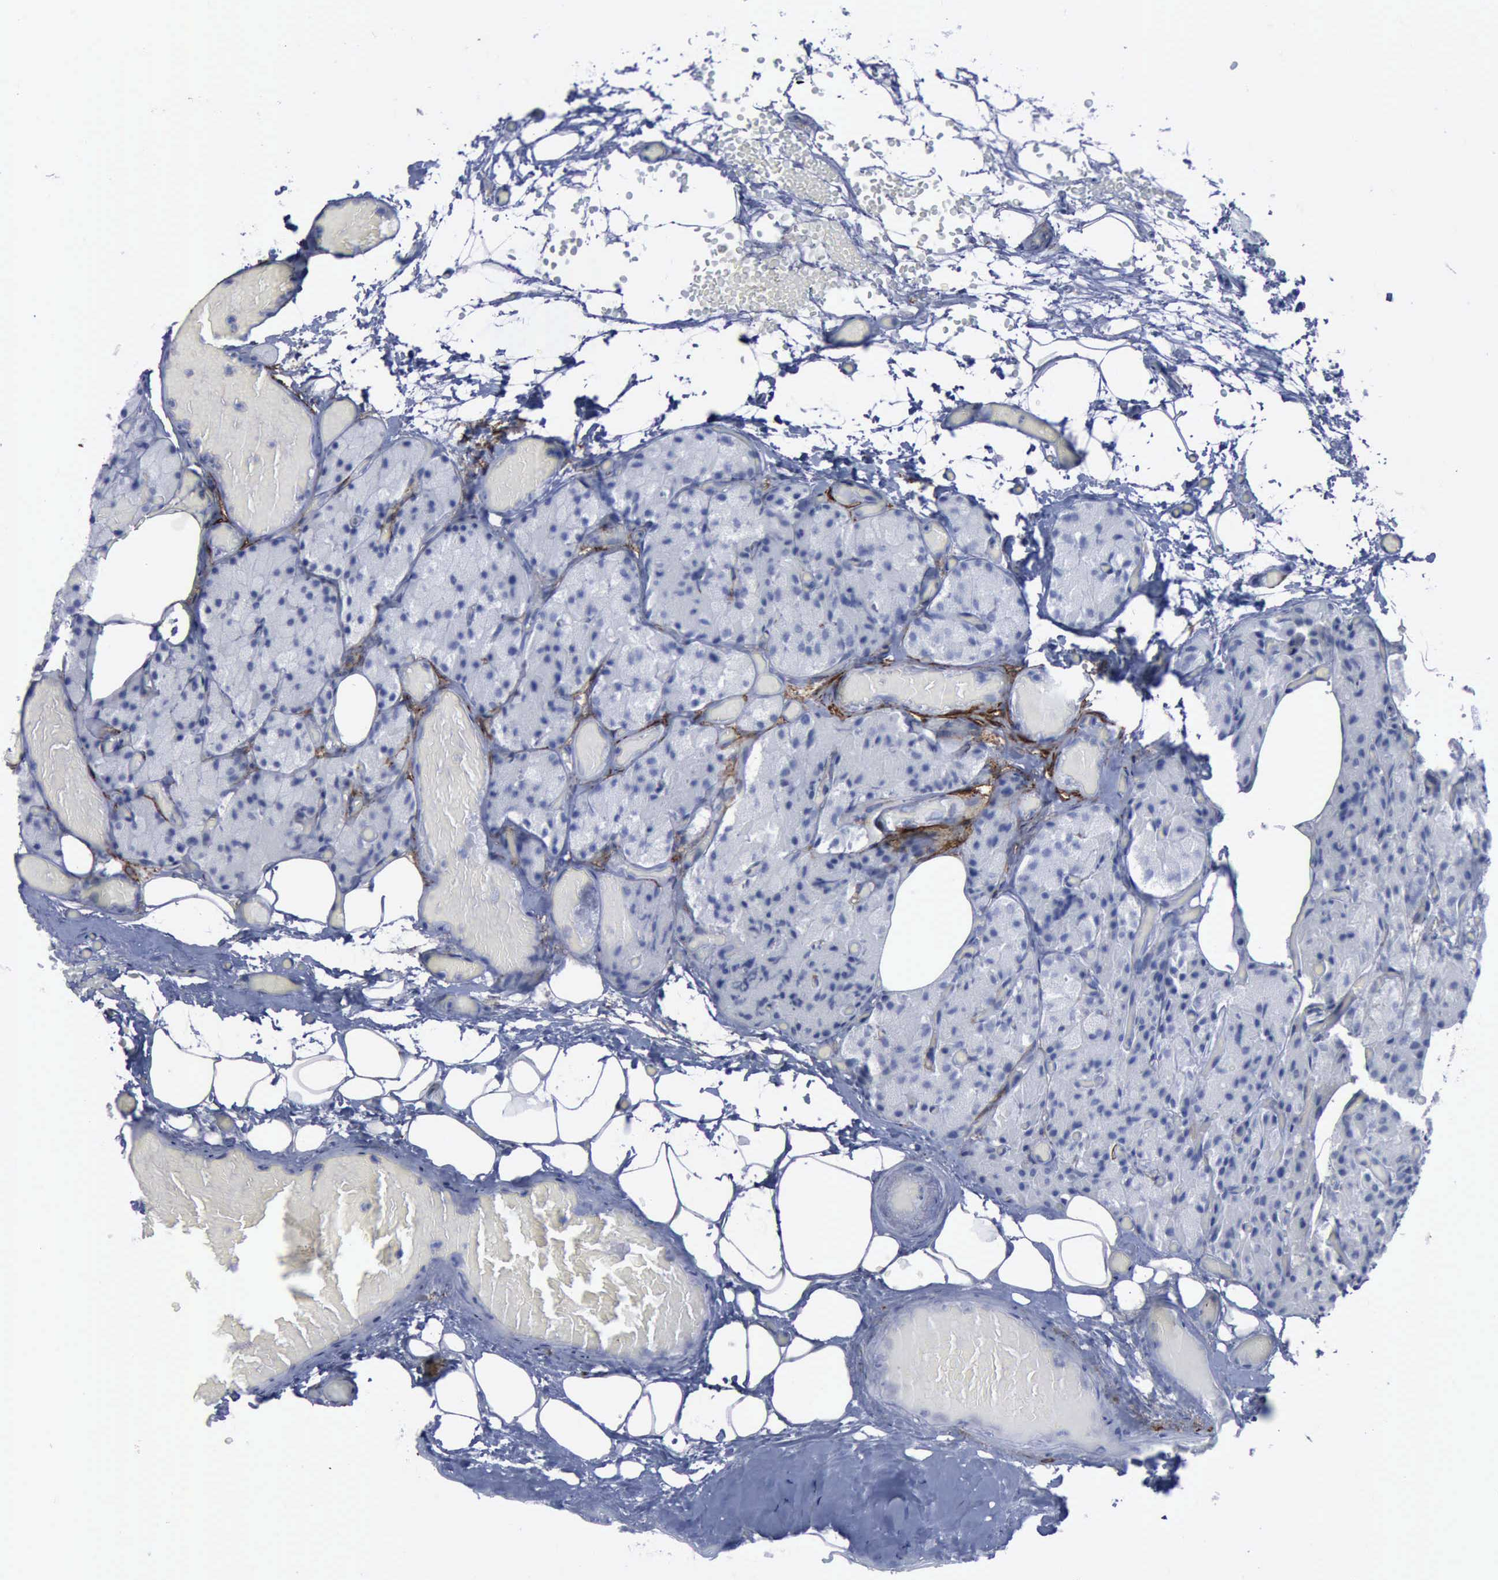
{"staining": {"intensity": "negative", "quantity": "none", "location": "none"}, "tissue": "parathyroid gland", "cell_type": "Glandular cells", "image_type": "normal", "snomed": [{"axis": "morphology", "description": "Normal tissue, NOS"}, {"axis": "topography", "description": "Skeletal muscle"}, {"axis": "topography", "description": "Parathyroid gland"}], "caption": "Photomicrograph shows no significant protein expression in glandular cells of unremarkable parathyroid gland. (DAB IHC visualized using brightfield microscopy, high magnification).", "gene": "NGFR", "patient": {"sex": "female", "age": 37}}